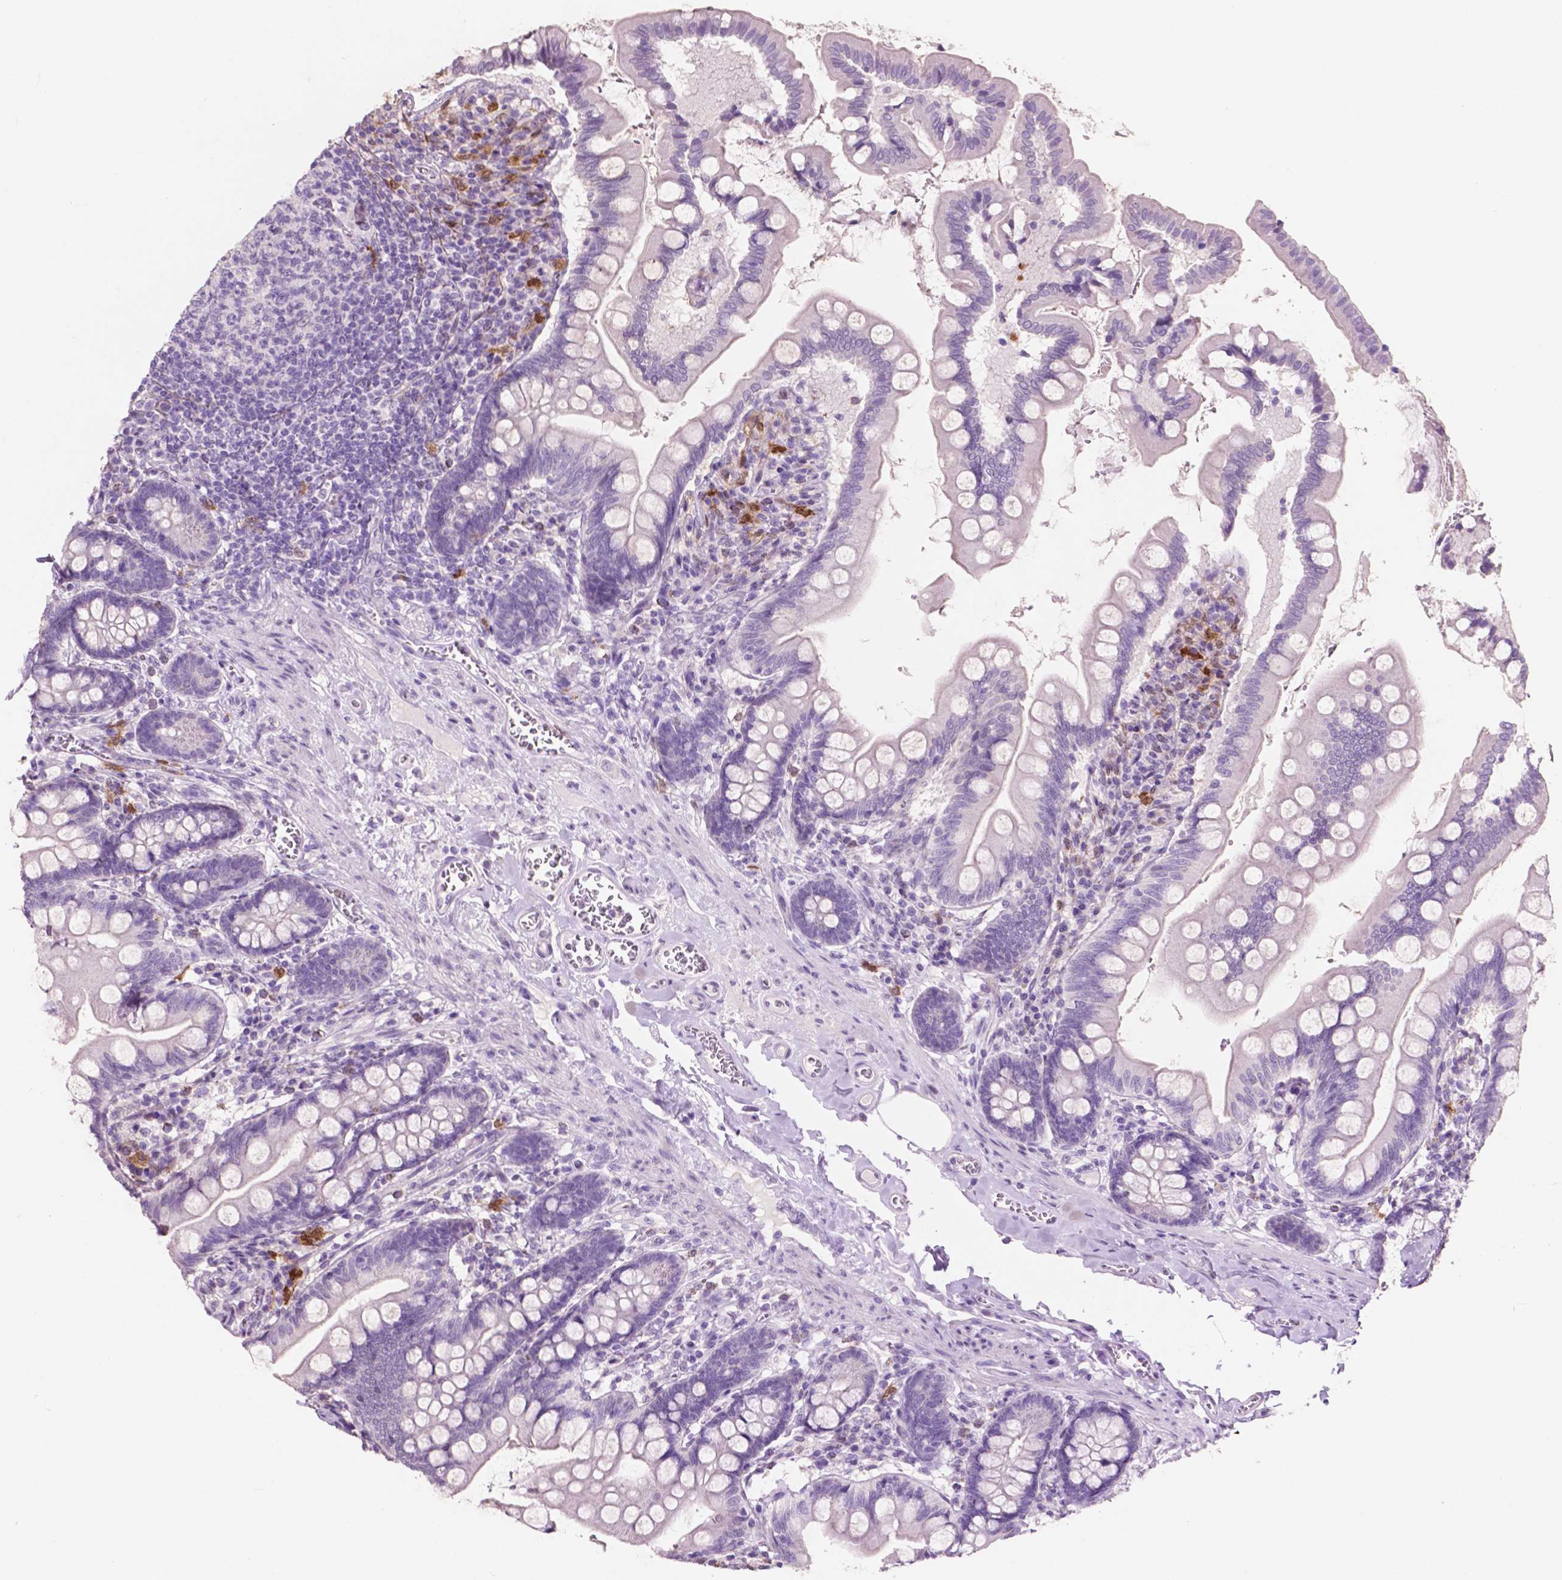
{"staining": {"intensity": "negative", "quantity": "none", "location": "none"}, "tissue": "small intestine", "cell_type": "Glandular cells", "image_type": "normal", "snomed": [{"axis": "morphology", "description": "Normal tissue, NOS"}, {"axis": "topography", "description": "Small intestine"}], "caption": "The image reveals no significant staining in glandular cells of small intestine.", "gene": "IDO1", "patient": {"sex": "female", "age": 56}}